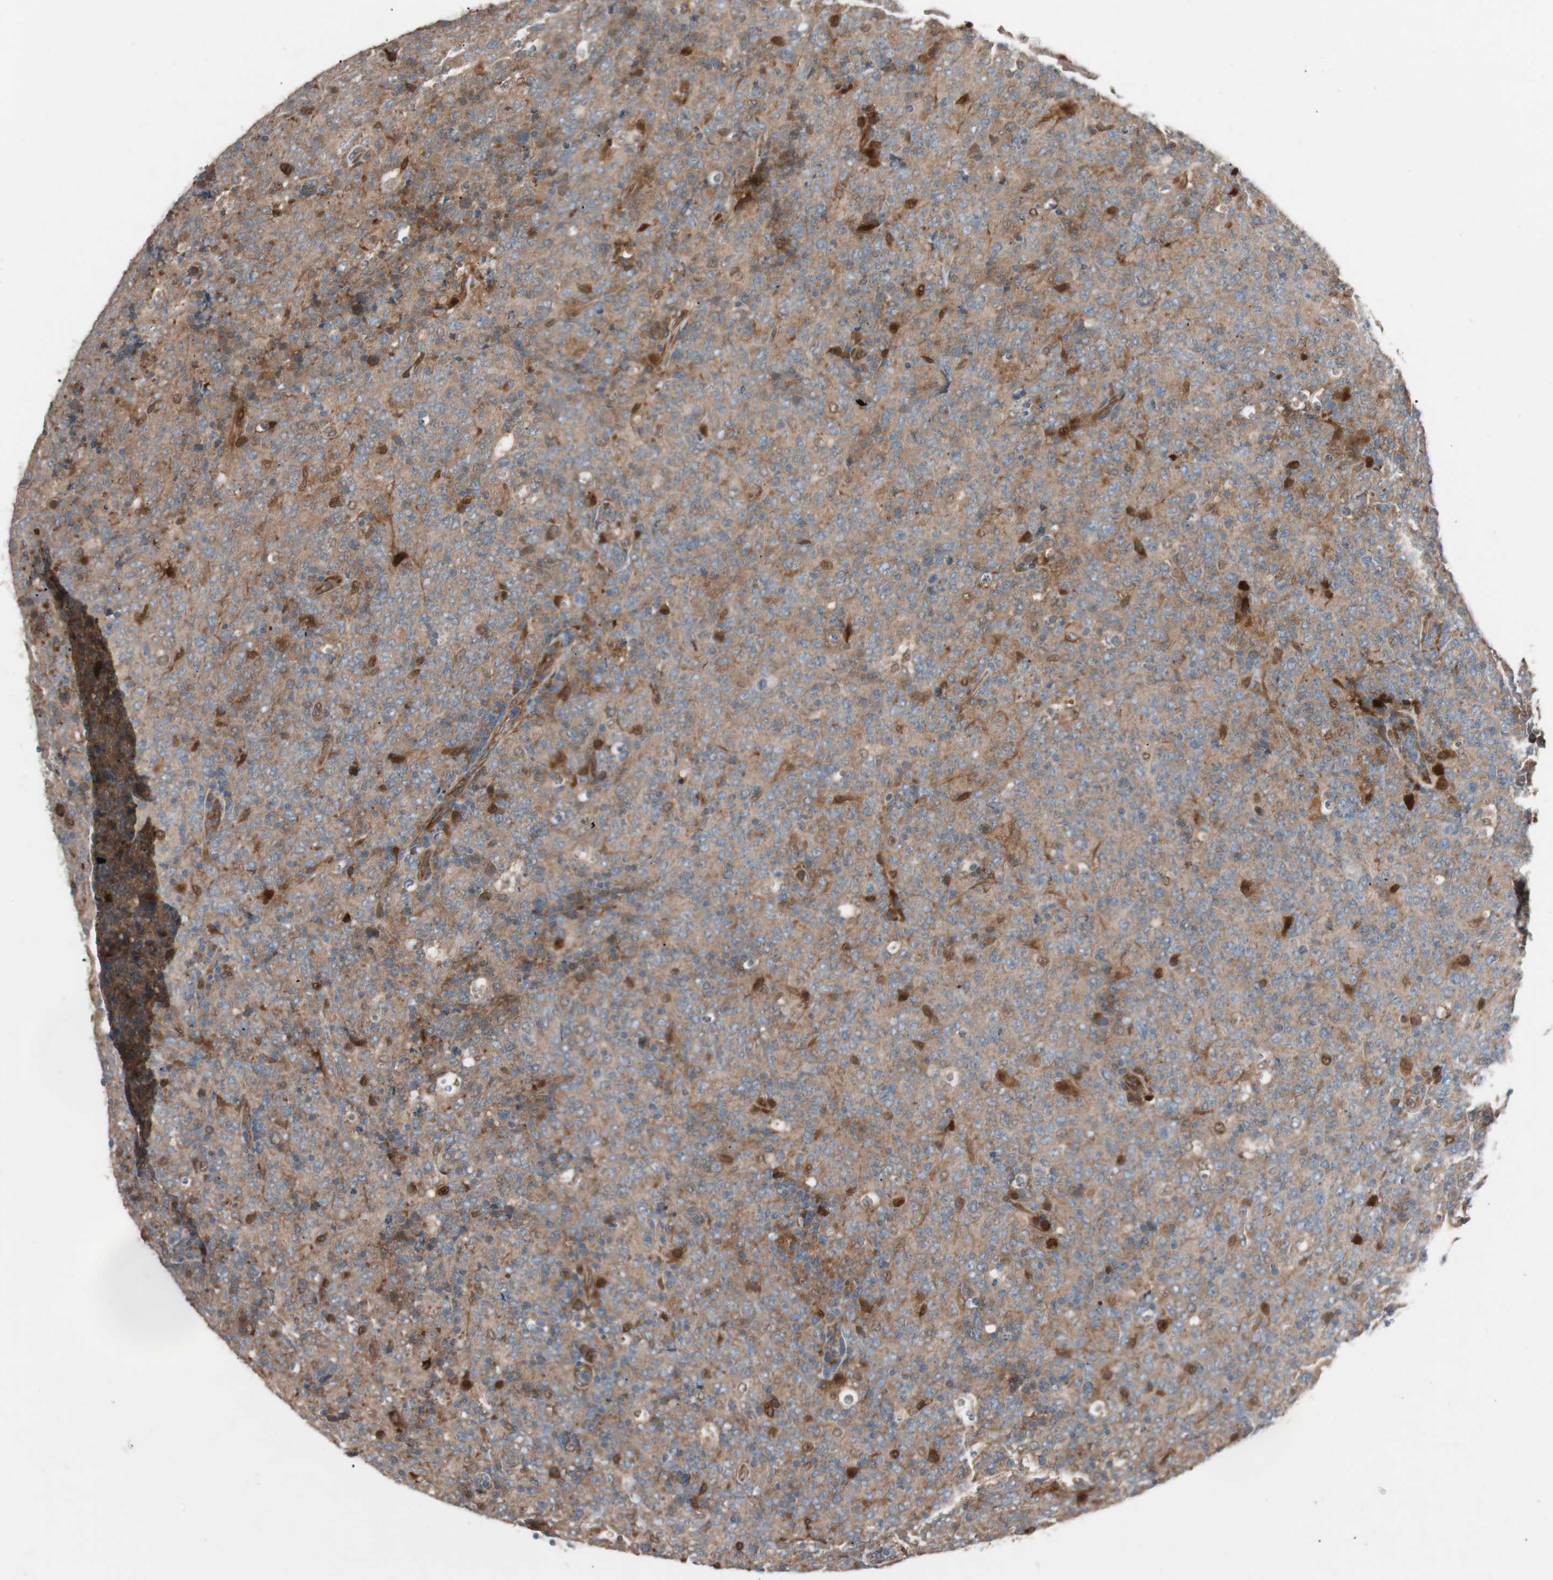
{"staining": {"intensity": "moderate", "quantity": ">75%", "location": "cytoplasmic/membranous"}, "tissue": "lymphoma", "cell_type": "Tumor cells", "image_type": "cancer", "snomed": [{"axis": "morphology", "description": "Malignant lymphoma, non-Hodgkin's type, High grade"}, {"axis": "topography", "description": "Tonsil"}], "caption": "IHC of lymphoma demonstrates medium levels of moderate cytoplasmic/membranous expression in approximately >75% of tumor cells.", "gene": "FAAH", "patient": {"sex": "female", "age": 36}}